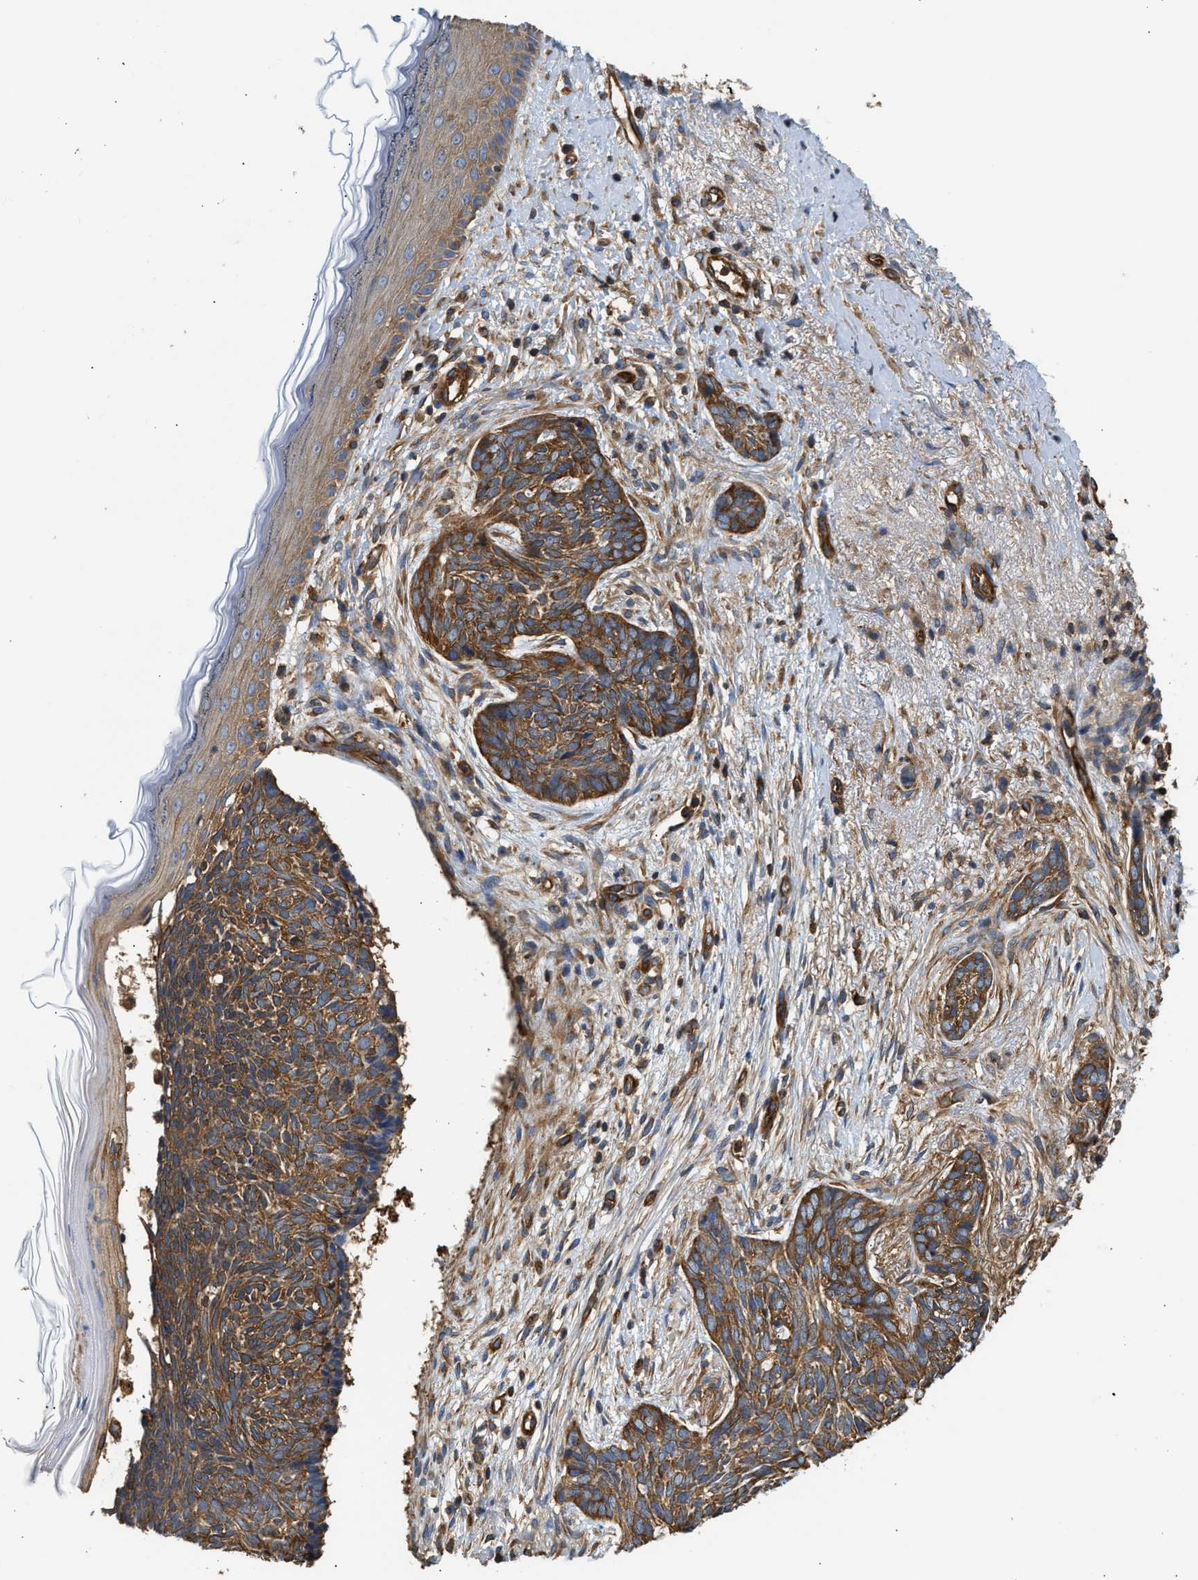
{"staining": {"intensity": "moderate", "quantity": ">75%", "location": "cytoplasmic/membranous"}, "tissue": "skin cancer", "cell_type": "Tumor cells", "image_type": "cancer", "snomed": [{"axis": "morphology", "description": "Basal cell carcinoma"}, {"axis": "topography", "description": "Skin"}], "caption": "This image demonstrates immunohistochemistry staining of basal cell carcinoma (skin), with medium moderate cytoplasmic/membranous expression in approximately >75% of tumor cells.", "gene": "SAMD9L", "patient": {"sex": "female", "age": 84}}